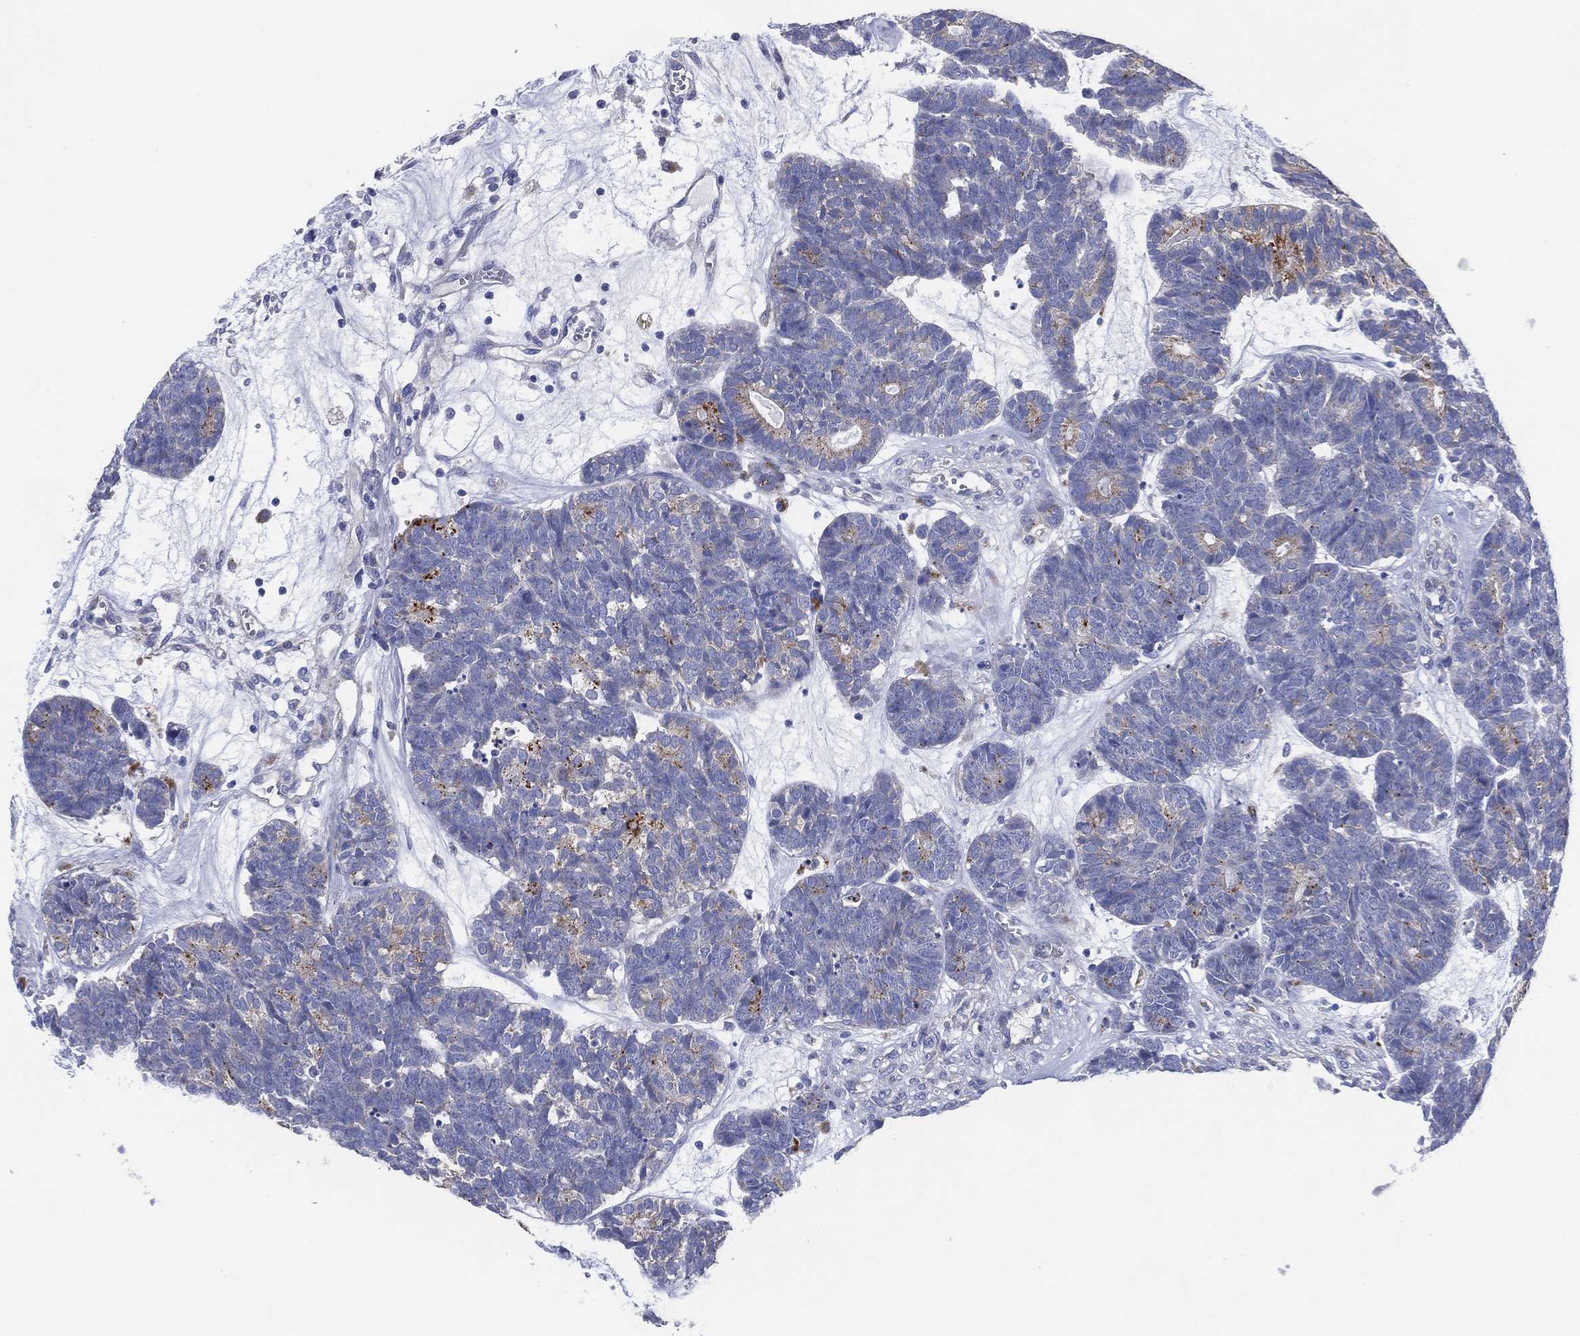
{"staining": {"intensity": "negative", "quantity": "none", "location": "none"}, "tissue": "head and neck cancer", "cell_type": "Tumor cells", "image_type": "cancer", "snomed": [{"axis": "morphology", "description": "Adenocarcinoma, NOS"}, {"axis": "topography", "description": "Head-Neck"}], "caption": "IHC image of human head and neck cancer (adenocarcinoma) stained for a protein (brown), which demonstrates no expression in tumor cells. The staining was performed using DAB to visualize the protein expression in brown, while the nuclei were stained in blue with hematoxylin (Magnification: 20x).", "gene": "GALNS", "patient": {"sex": "female", "age": 81}}